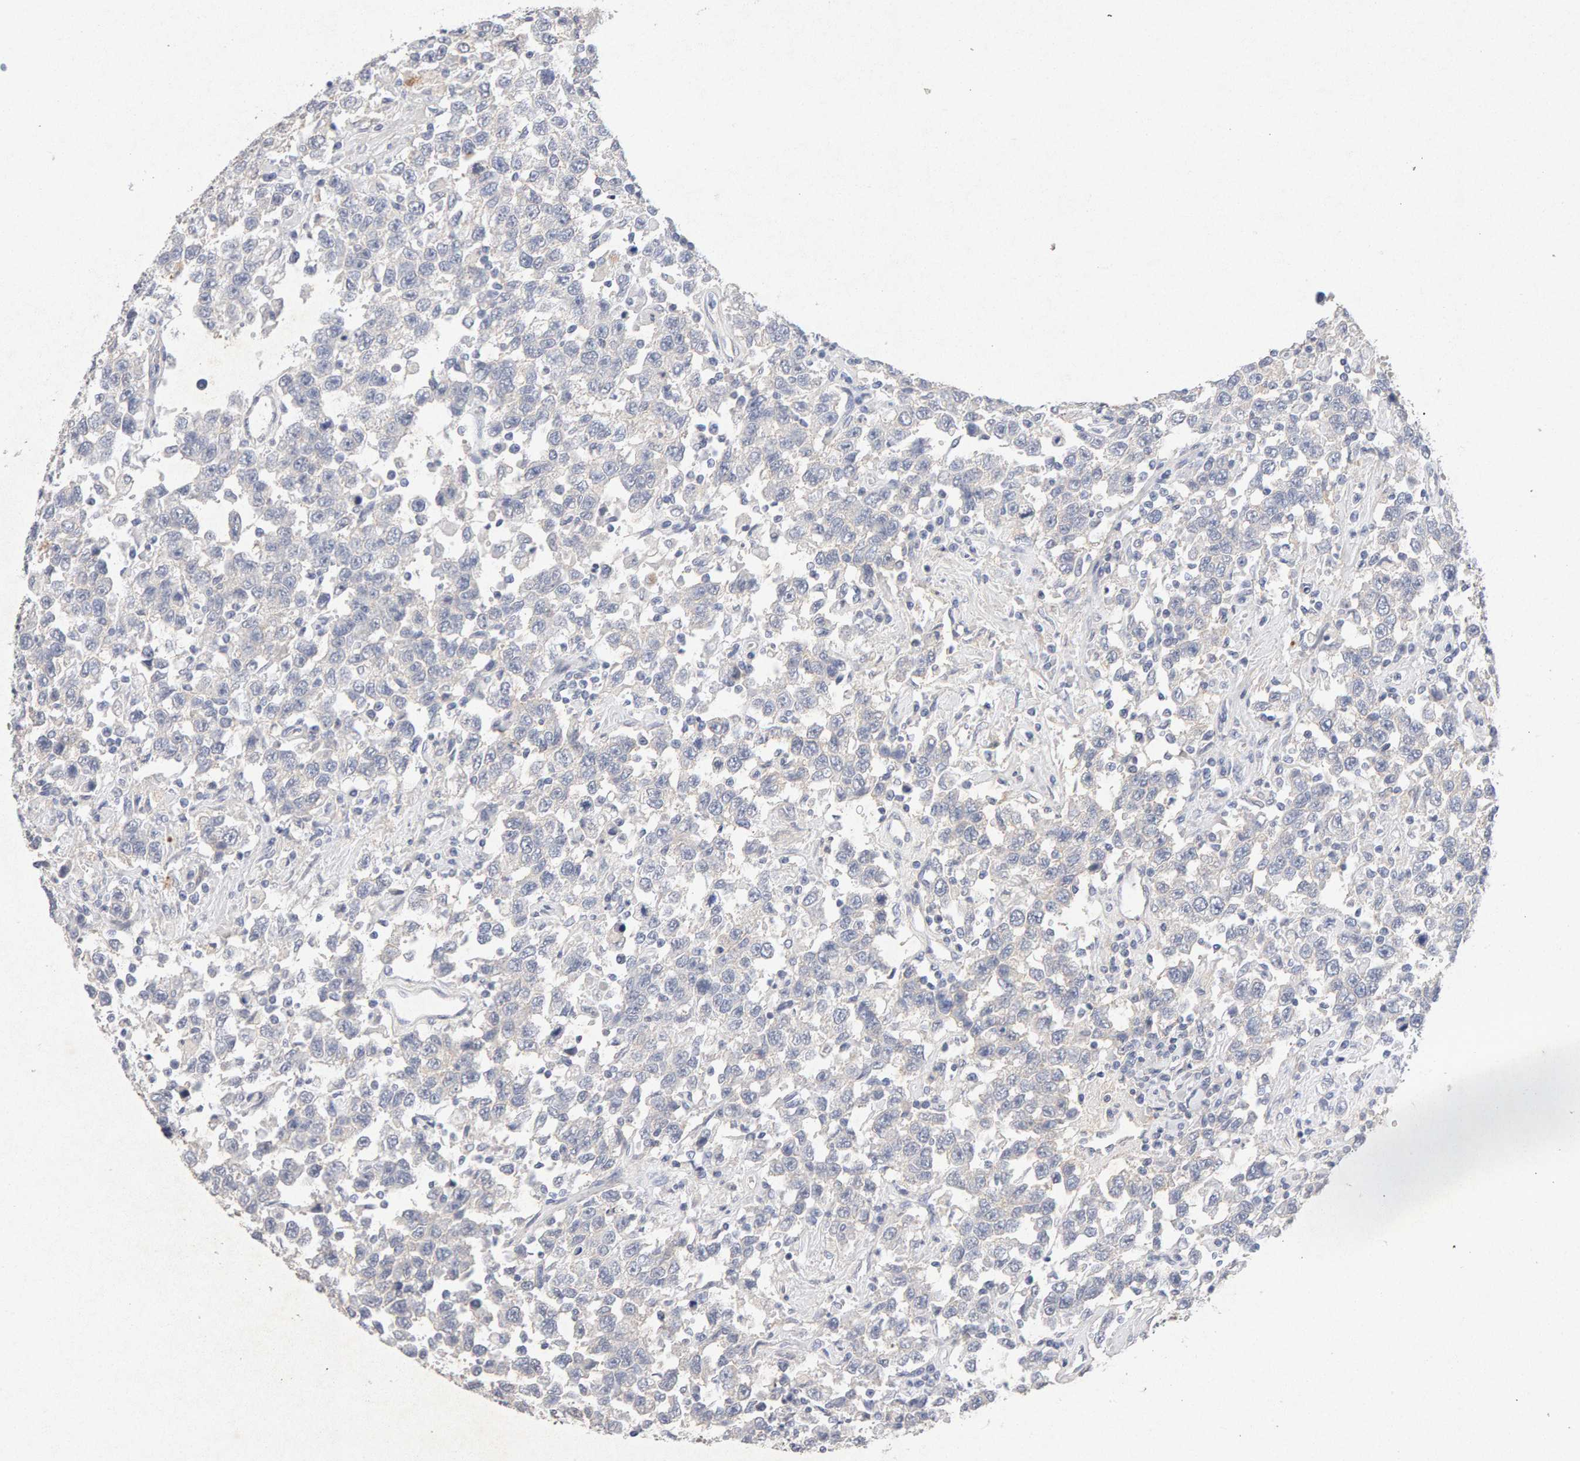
{"staining": {"intensity": "negative", "quantity": "none", "location": "none"}, "tissue": "testis cancer", "cell_type": "Tumor cells", "image_type": "cancer", "snomed": [{"axis": "morphology", "description": "Seminoma, NOS"}, {"axis": "topography", "description": "Testis"}], "caption": "The micrograph demonstrates no significant staining in tumor cells of testis cancer (seminoma).", "gene": "PTPRM", "patient": {"sex": "male", "age": 41}}